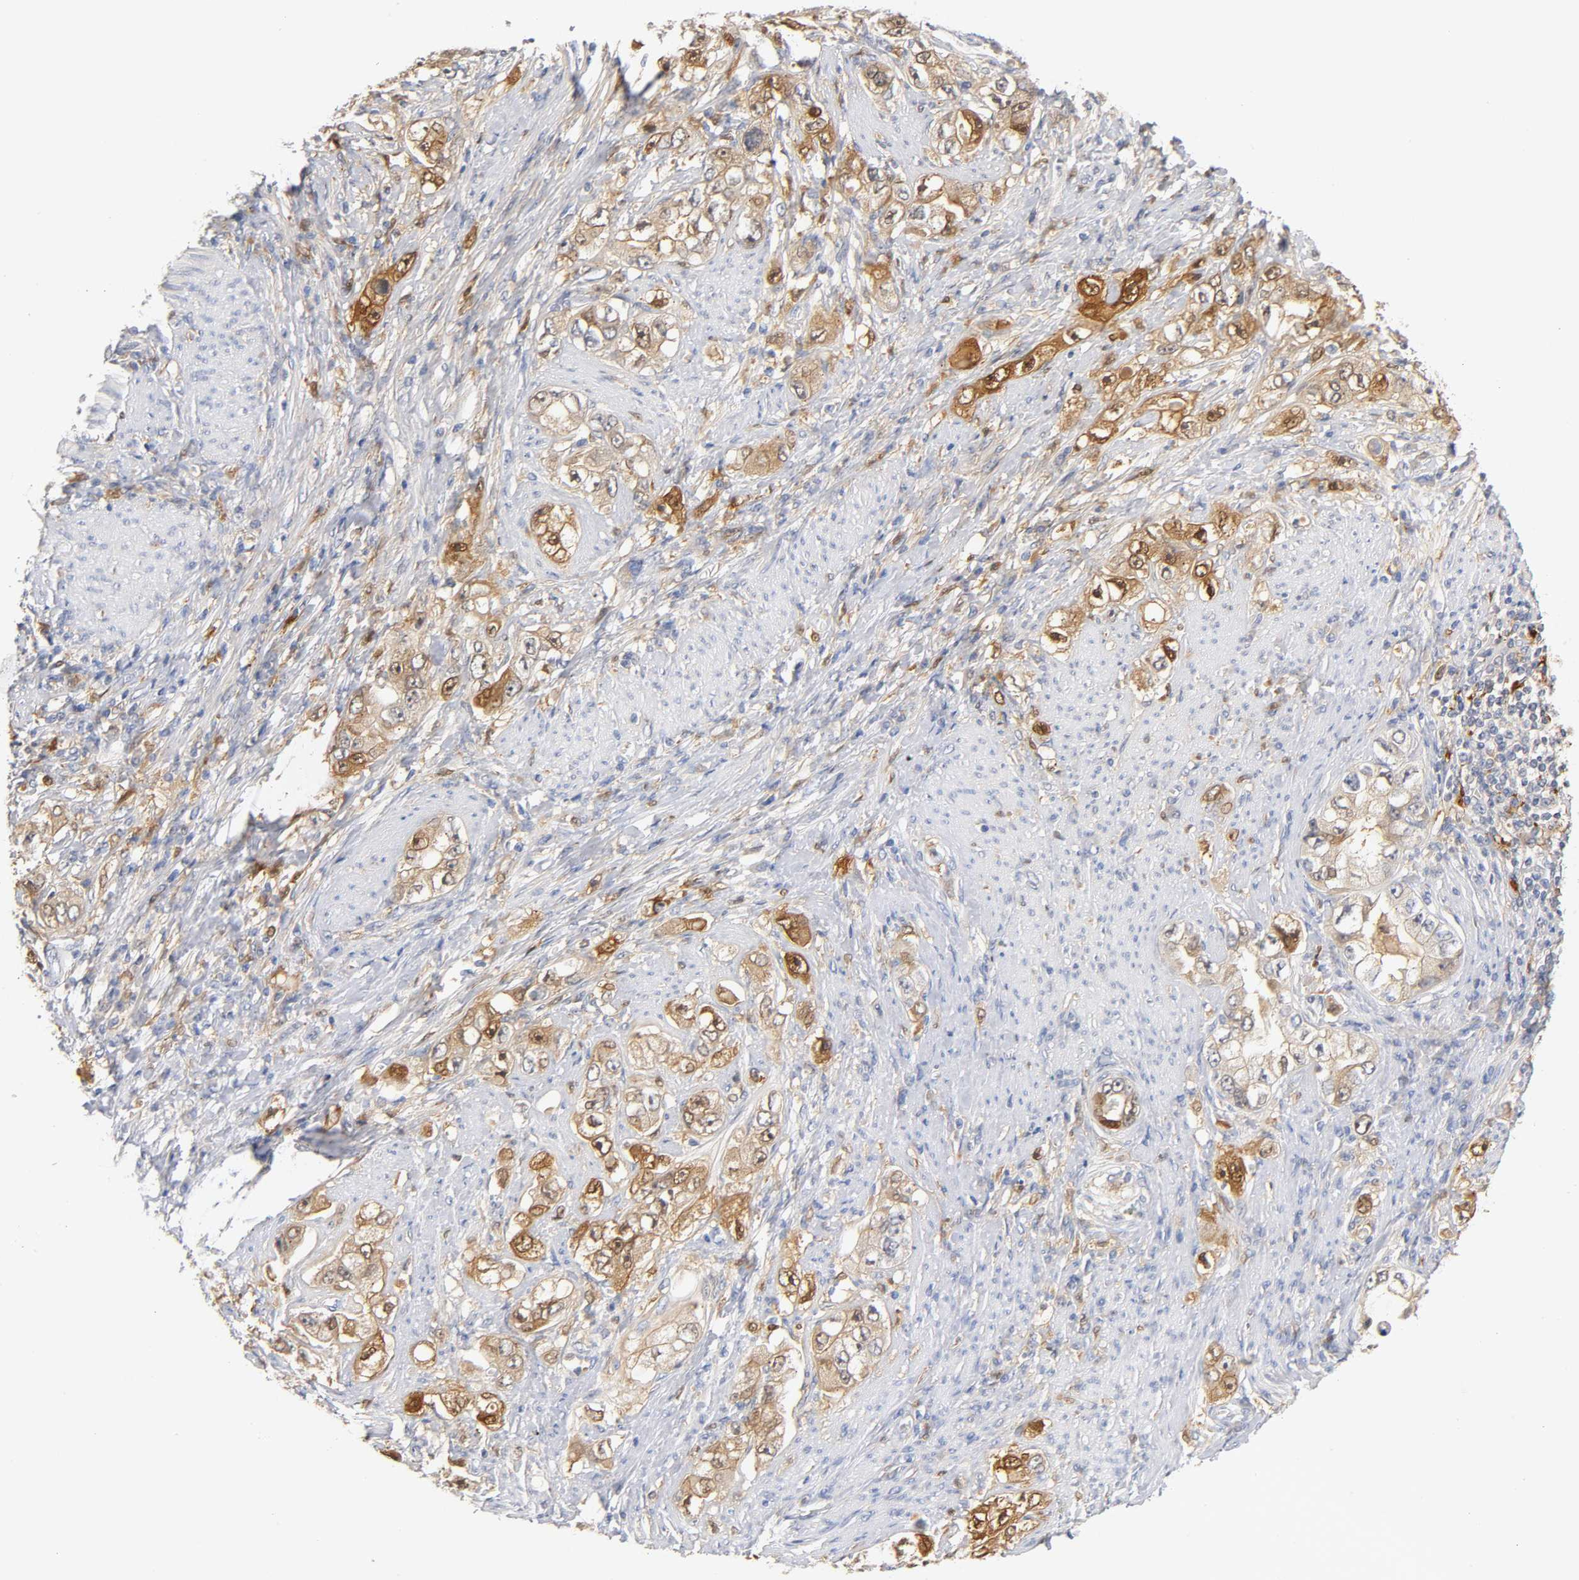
{"staining": {"intensity": "strong", "quantity": ">75%", "location": "cytoplasmic/membranous,nuclear"}, "tissue": "stomach cancer", "cell_type": "Tumor cells", "image_type": "cancer", "snomed": [{"axis": "morphology", "description": "Adenocarcinoma, NOS"}, {"axis": "topography", "description": "Stomach, lower"}], "caption": "High-magnification brightfield microscopy of stomach cancer (adenocarcinoma) stained with DAB (brown) and counterstained with hematoxylin (blue). tumor cells exhibit strong cytoplasmic/membranous and nuclear staining is appreciated in about>75% of cells.", "gene": "IL18", "patient": {"sex": "female", "age": 93}}